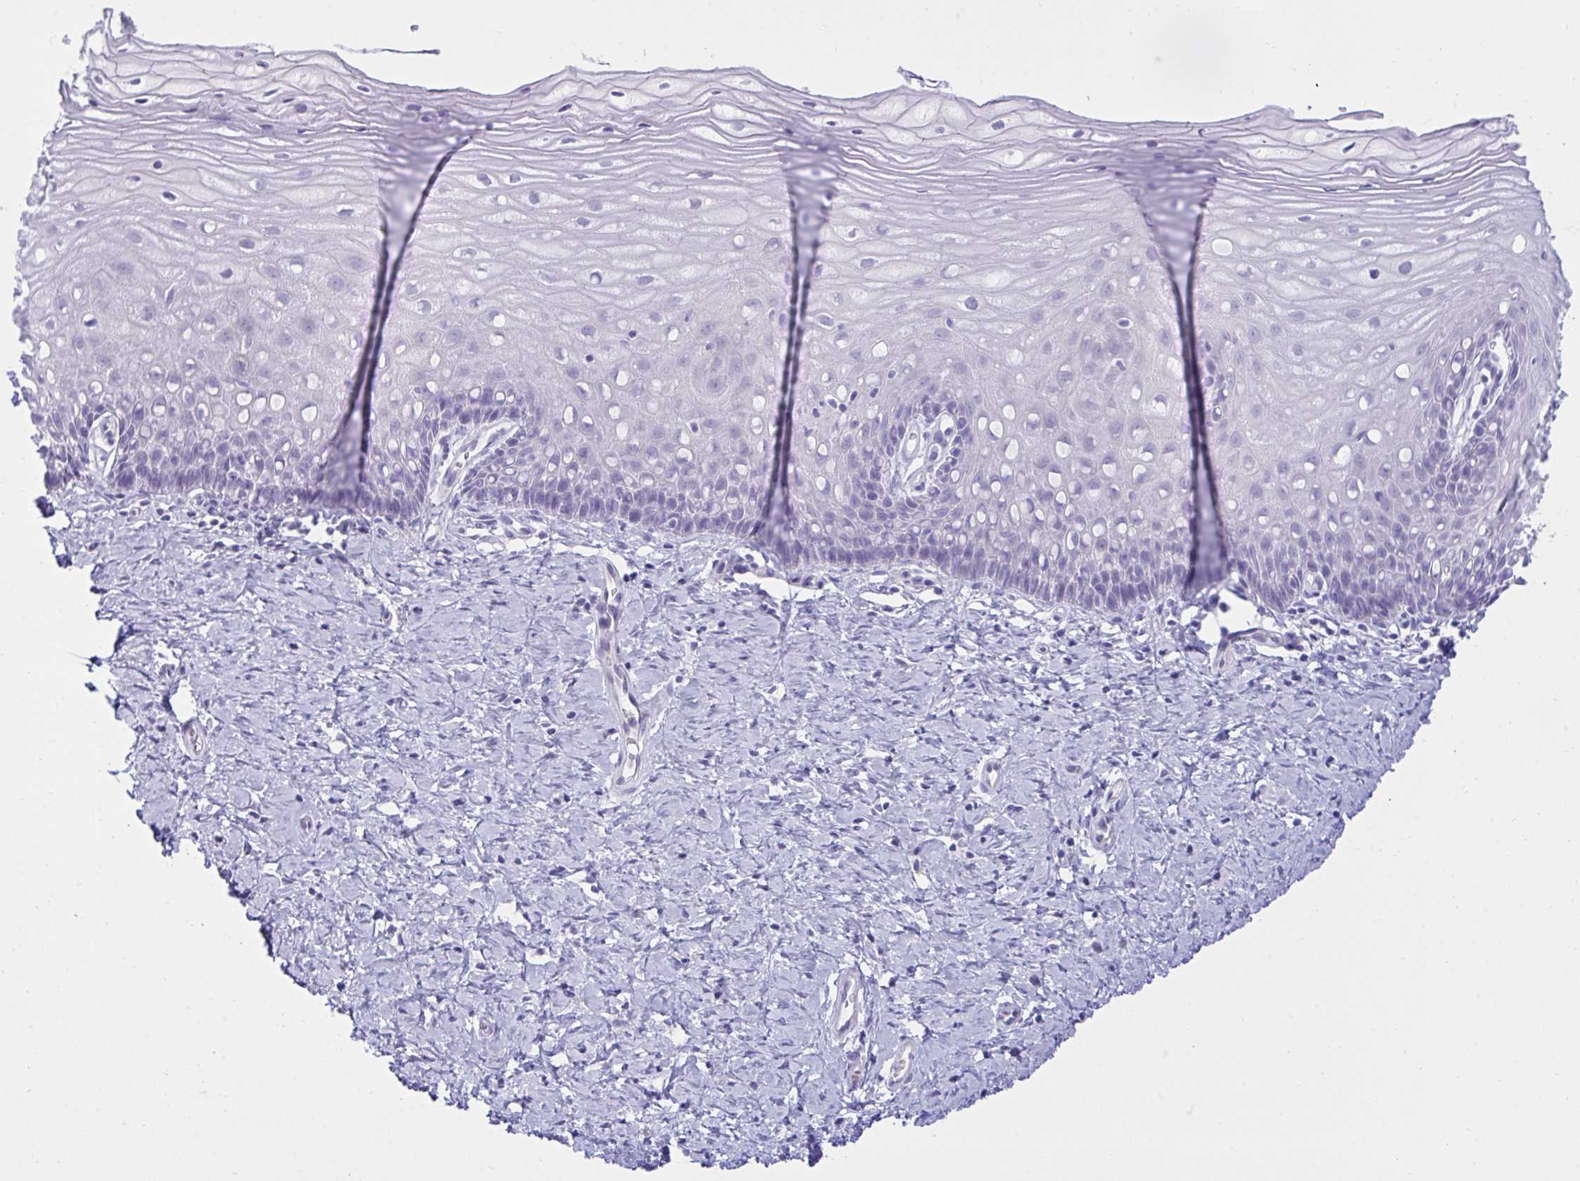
{"staining": {"intensity": "negative", "quantity": "none", "location": "none"}, "tissue": "cervix", "cell_type": "Glandular cells", "image_type": "normal", "snomed": [{"axis": "morphology", "description": "Normal tissue, NOS"}, {"axis": "topography", "description": "Cervix"}], "caption": "IHC histopathology image of benign human cervix stained for a protein (brown), which displays no staining in glandular cells. (Brightfield microscopy of DAB (3,3'-diaminobenzidine) immunohistochemistry at high magnification).", "gene": "PLEKHH1", "patient": {"sex": "female", "age": 37}}